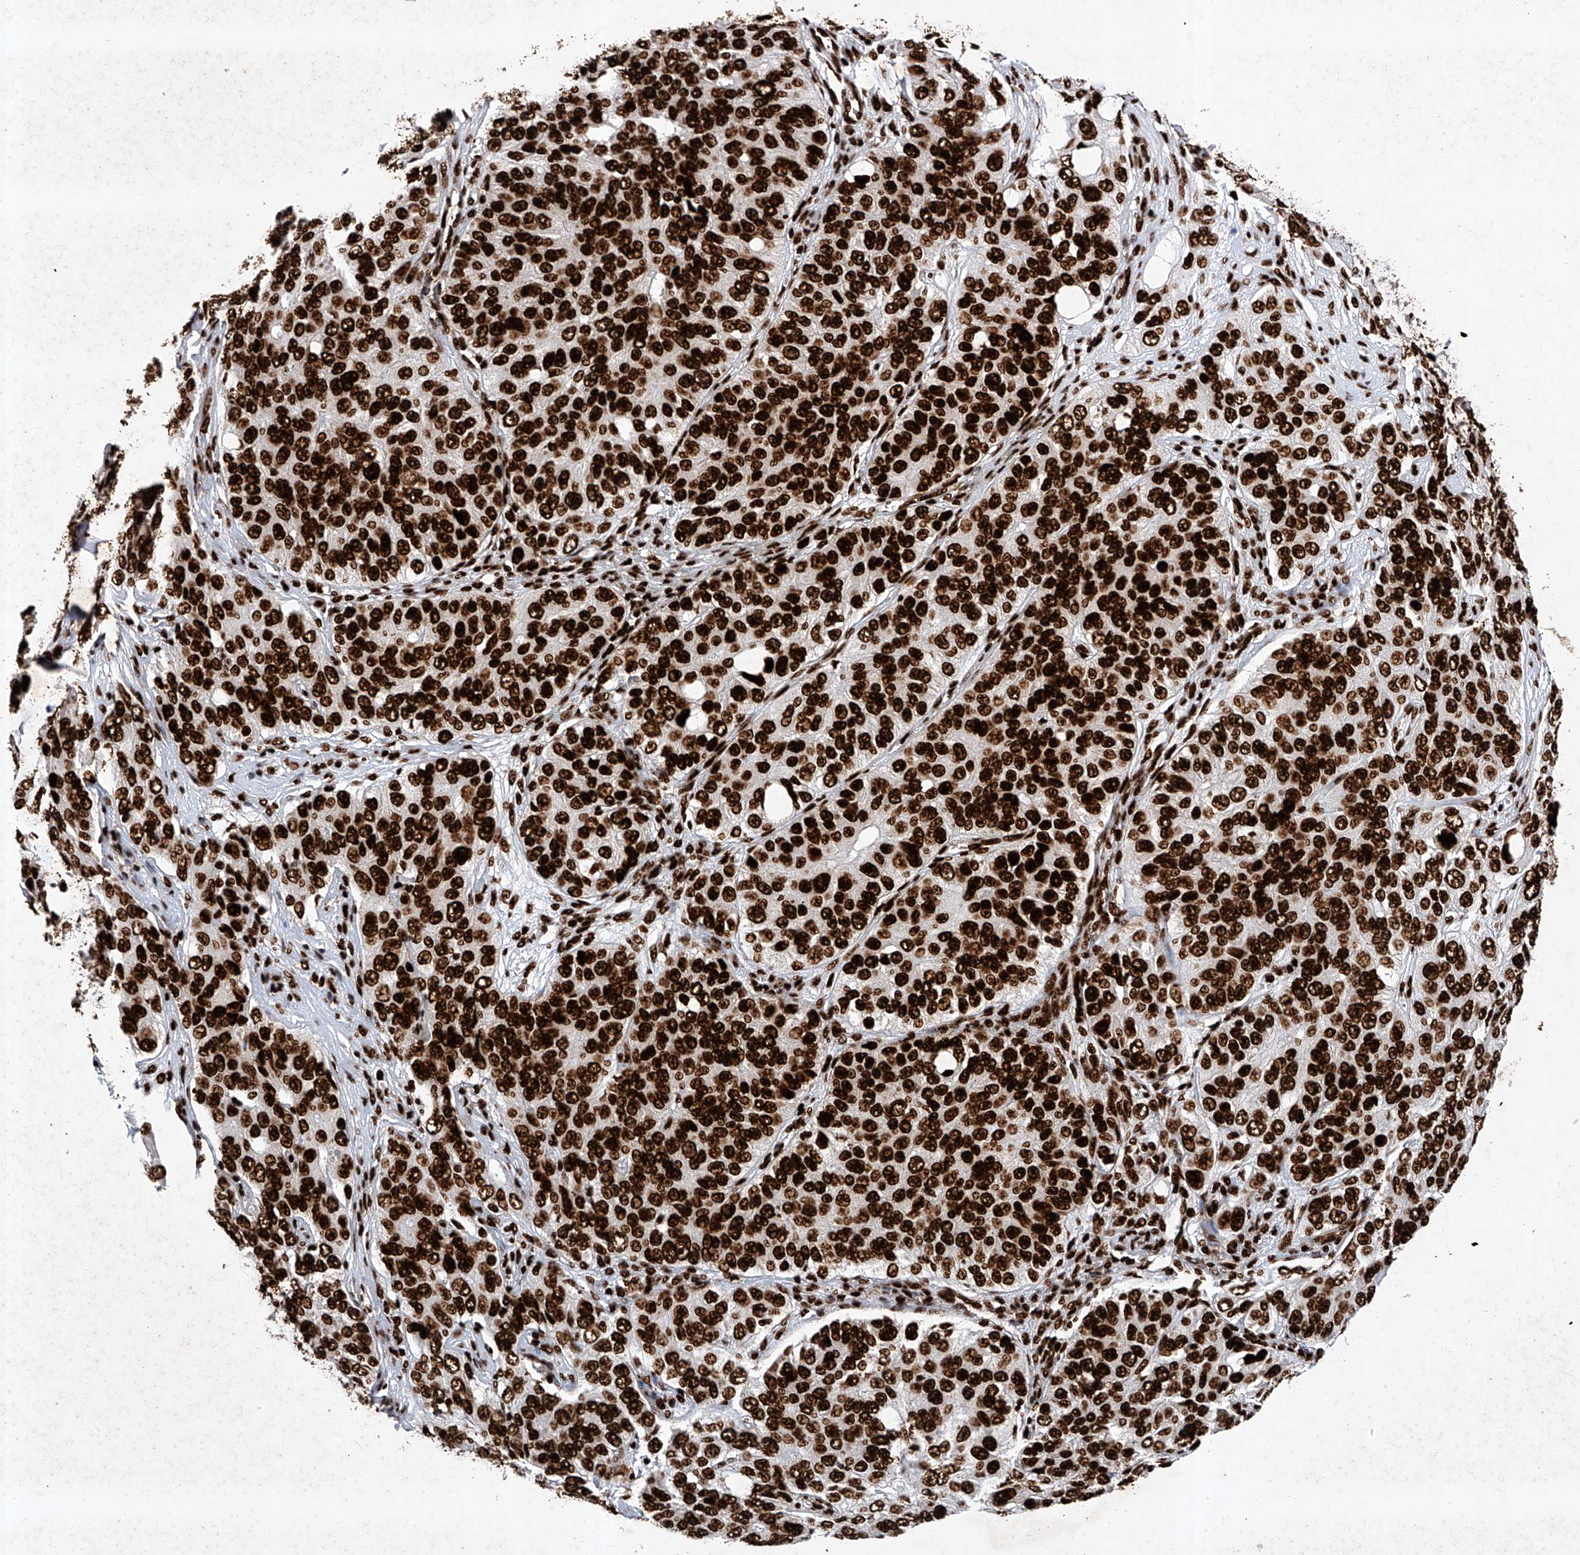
{"staining": {"intensity": "strong", "quantity": ">75%", "location": "nuclear"}, "tissue": "ovarian cancer", "cell_type": "Tumor cells", "image_type": "cancer", "snomed": [{"axis": "morphology", "description": "Carcinoma, endometroid"}, {"axis": "topography", "description": "Ovary"}], "caption": "DAB (3,3'-diaminobenzidine) immunohistochemical staining of ovarian cancer reveals strong nuclear protein positivity in about >75% of tumor cells. Immunohistochemistry (ihc) stains the protein of interest in brown and the nuclei are stained blue.", "gene": "SRSF6", "patient": {"sex": "female", "age": 51}}